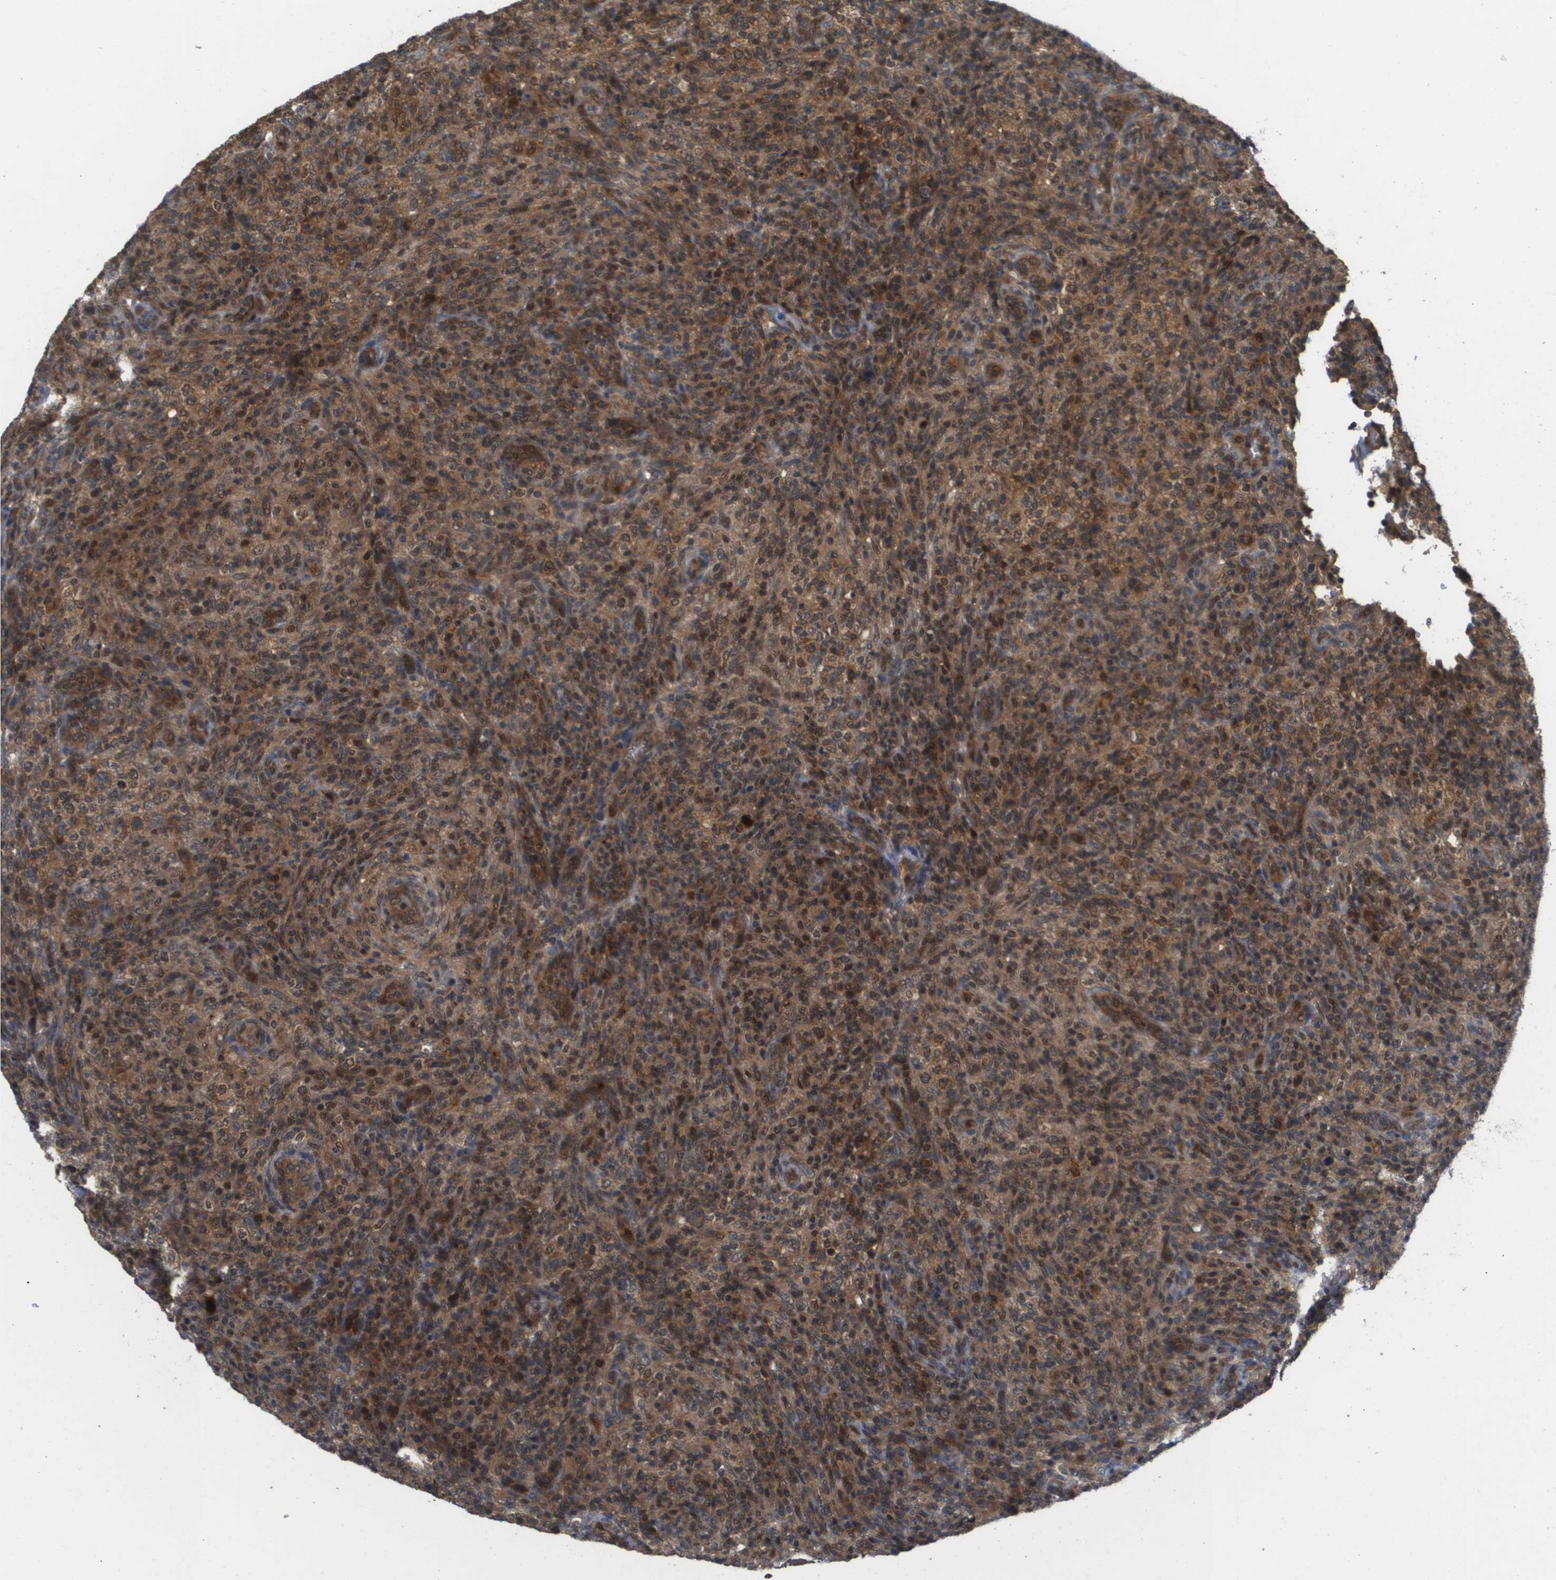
{"staining": {"intensity": "moderate", "quantity": ">75%", "location": "cytoplasmic/membranous"}, "tissue": "lymphoma", "cell_type": "Tumor cells", "image_type": "cancer", "snomed": [{"axis": "morphology", "description": "Malignant lymphoma, non-Hodgkin's type, High grade"}, {"axis": "topography", "description": "Lymph node"}], "caption": "Protein expression analysis of human high-grade malignant lymphoma, non-Hodgkin's type reveals moderate cytoplasmic/membranous expression in about >75% of tumor cells.", "gene": "RBM38", "patient": {"sex": "female", "age": 76}}